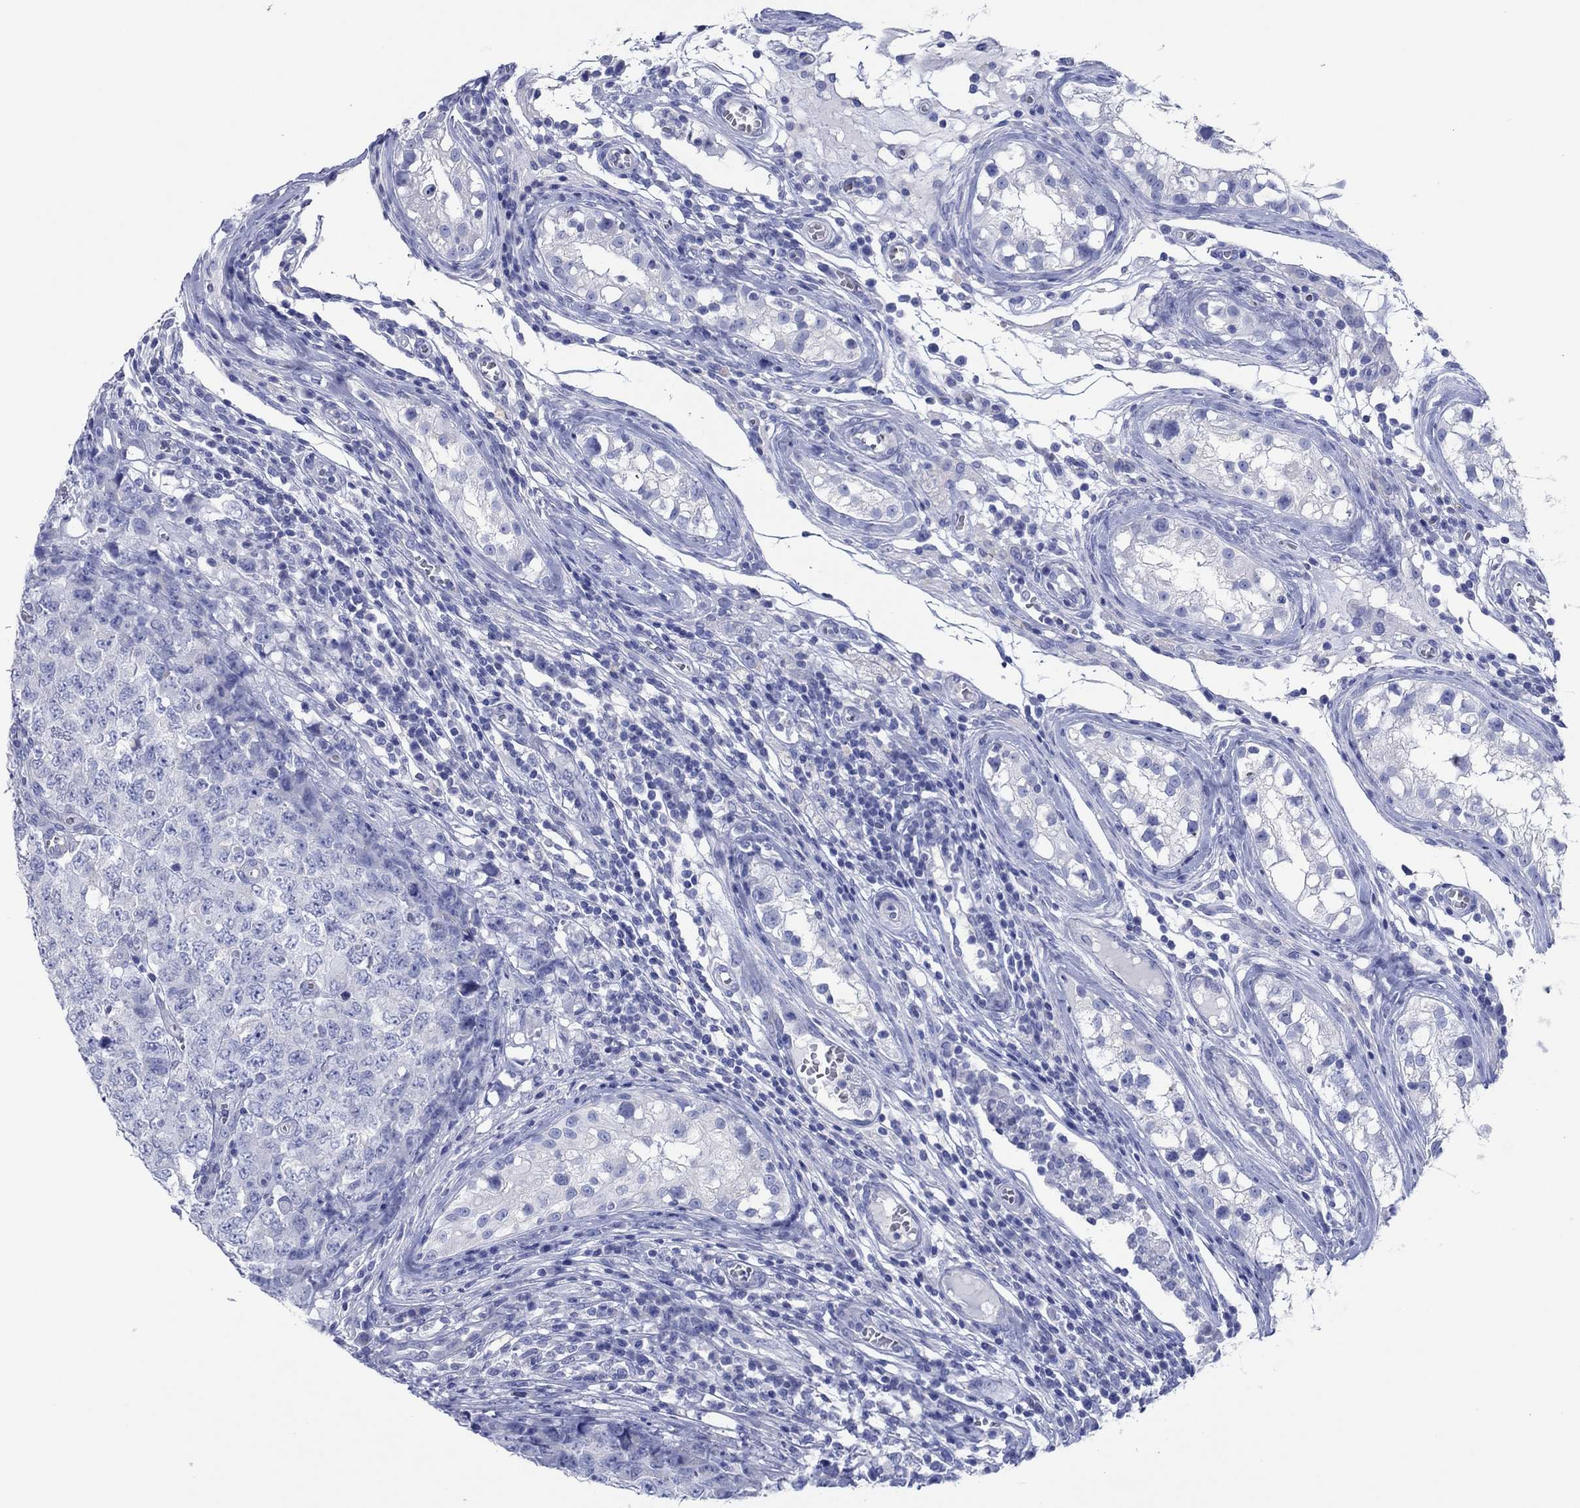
{"staining": {"intensity": "negative", "quantity": "none", "location": "none"}, "tissue": "testis cancer", "cell_type": "Tumor cells", "image_type": "cancer", "snomed": [{"axis": "morphology", "description": "Carcinoma, Embryonal, NOS"}, {"axis": "topography", "description": "Testis"}], "caption": "Histopathology image shows no protein expression in tumor cells of embryonal carcinoma (testis) tissue.", "gene": "HCRT", "patient": {"sex": "male", "age": 23}}